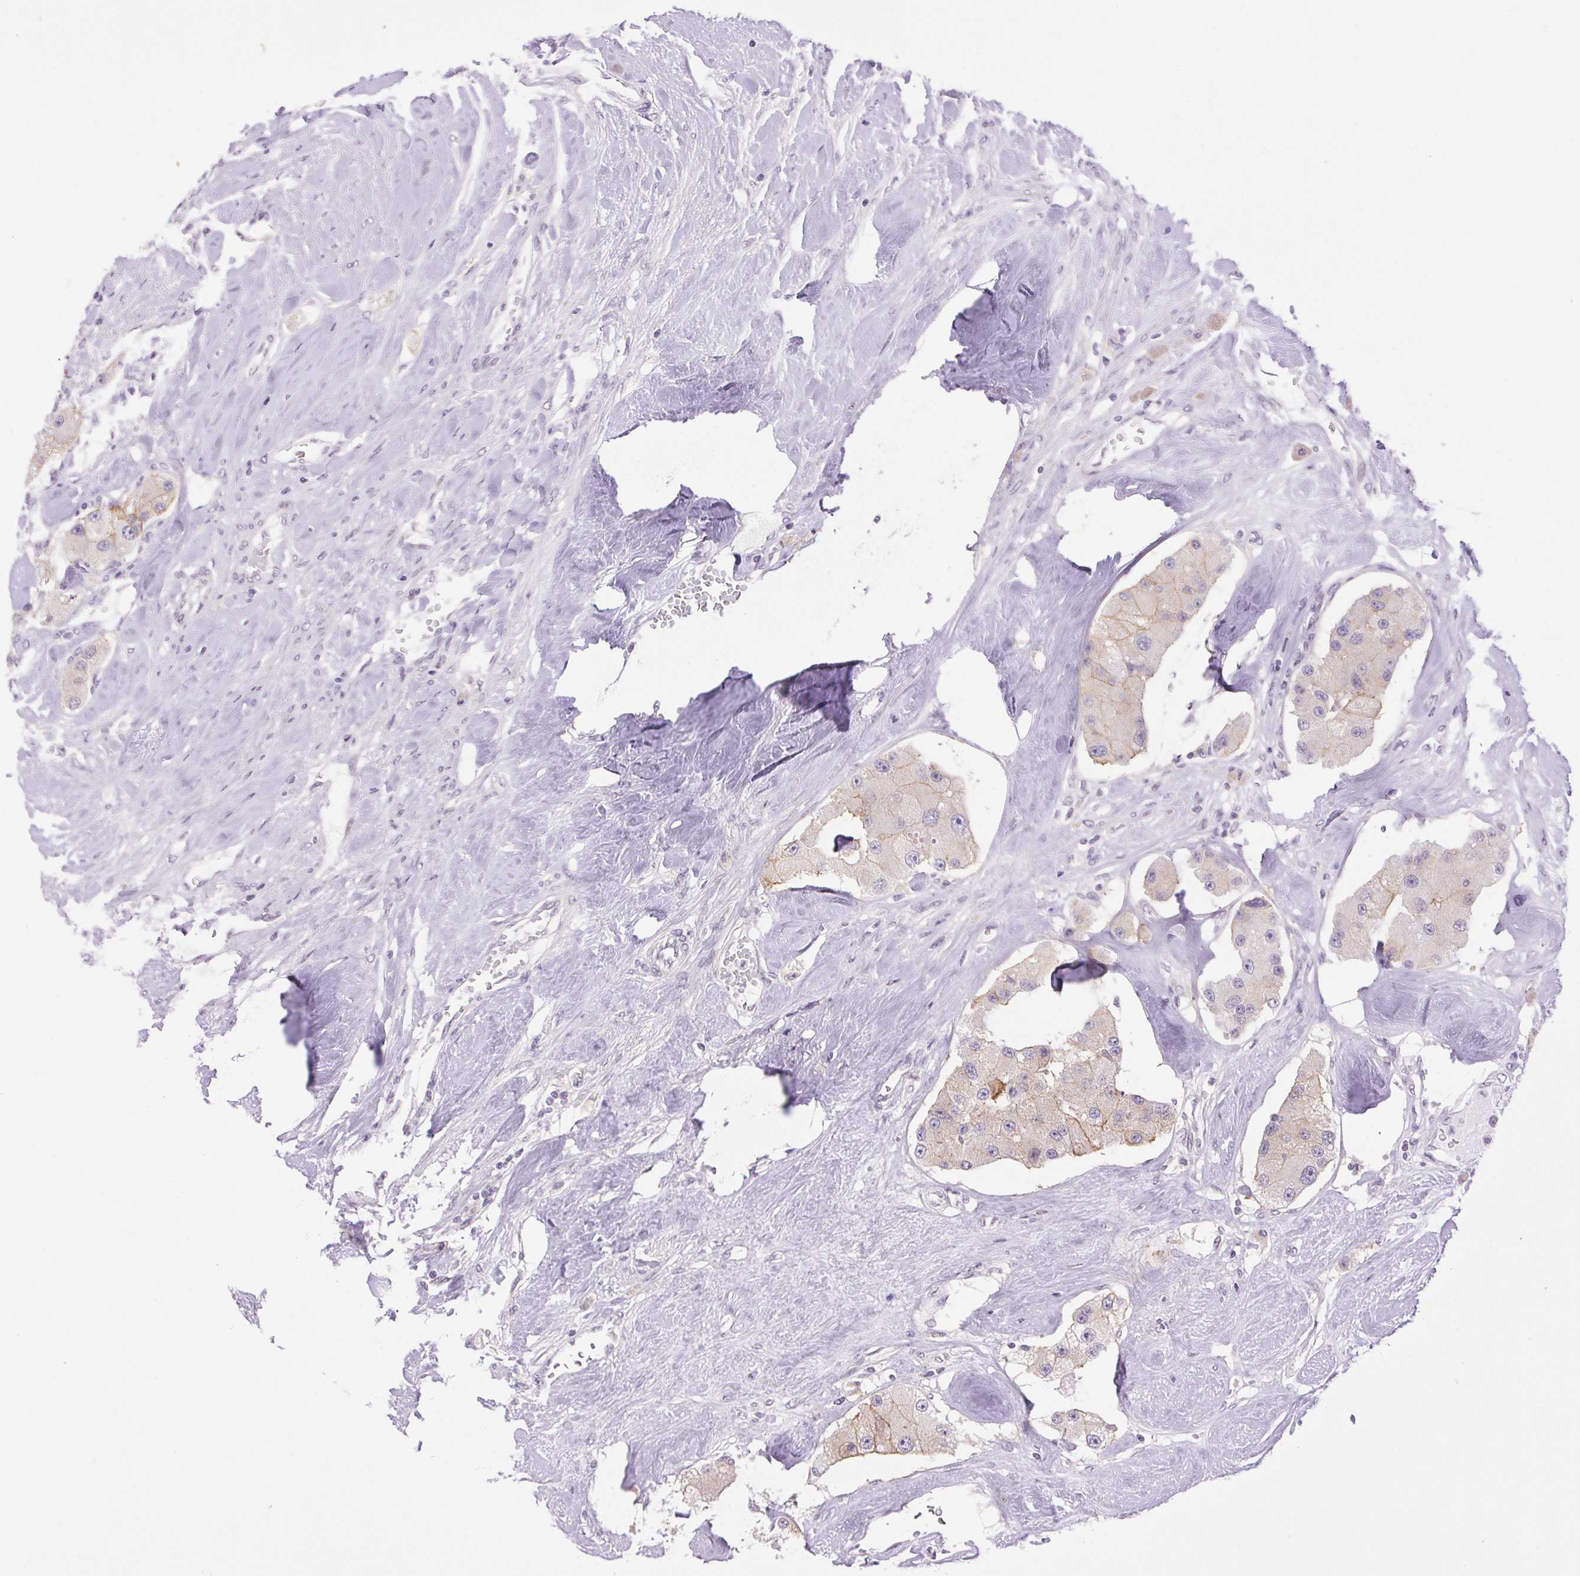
{"staining": {"intensity": "weak", "quantity": "25%-75%", "location": "cytoplasmic/membranous"}, "tissue": "carcinoid", "cell_type": "Tumor cells", "image_type": "cancer", "snomed": [{"axis": "morphology", "description": "Carcinoid, malignant, NOS"}, {"axis": "topography", "description": "Pancreas"}], "caption": "The micrograph exhibits staining of carcinoid, revealing weak cytoplasmic/membranous protein positivity (brown color) within tumor cells.", "gene": "SMIM13", "patient": {"sex": "male", "age": 41}}